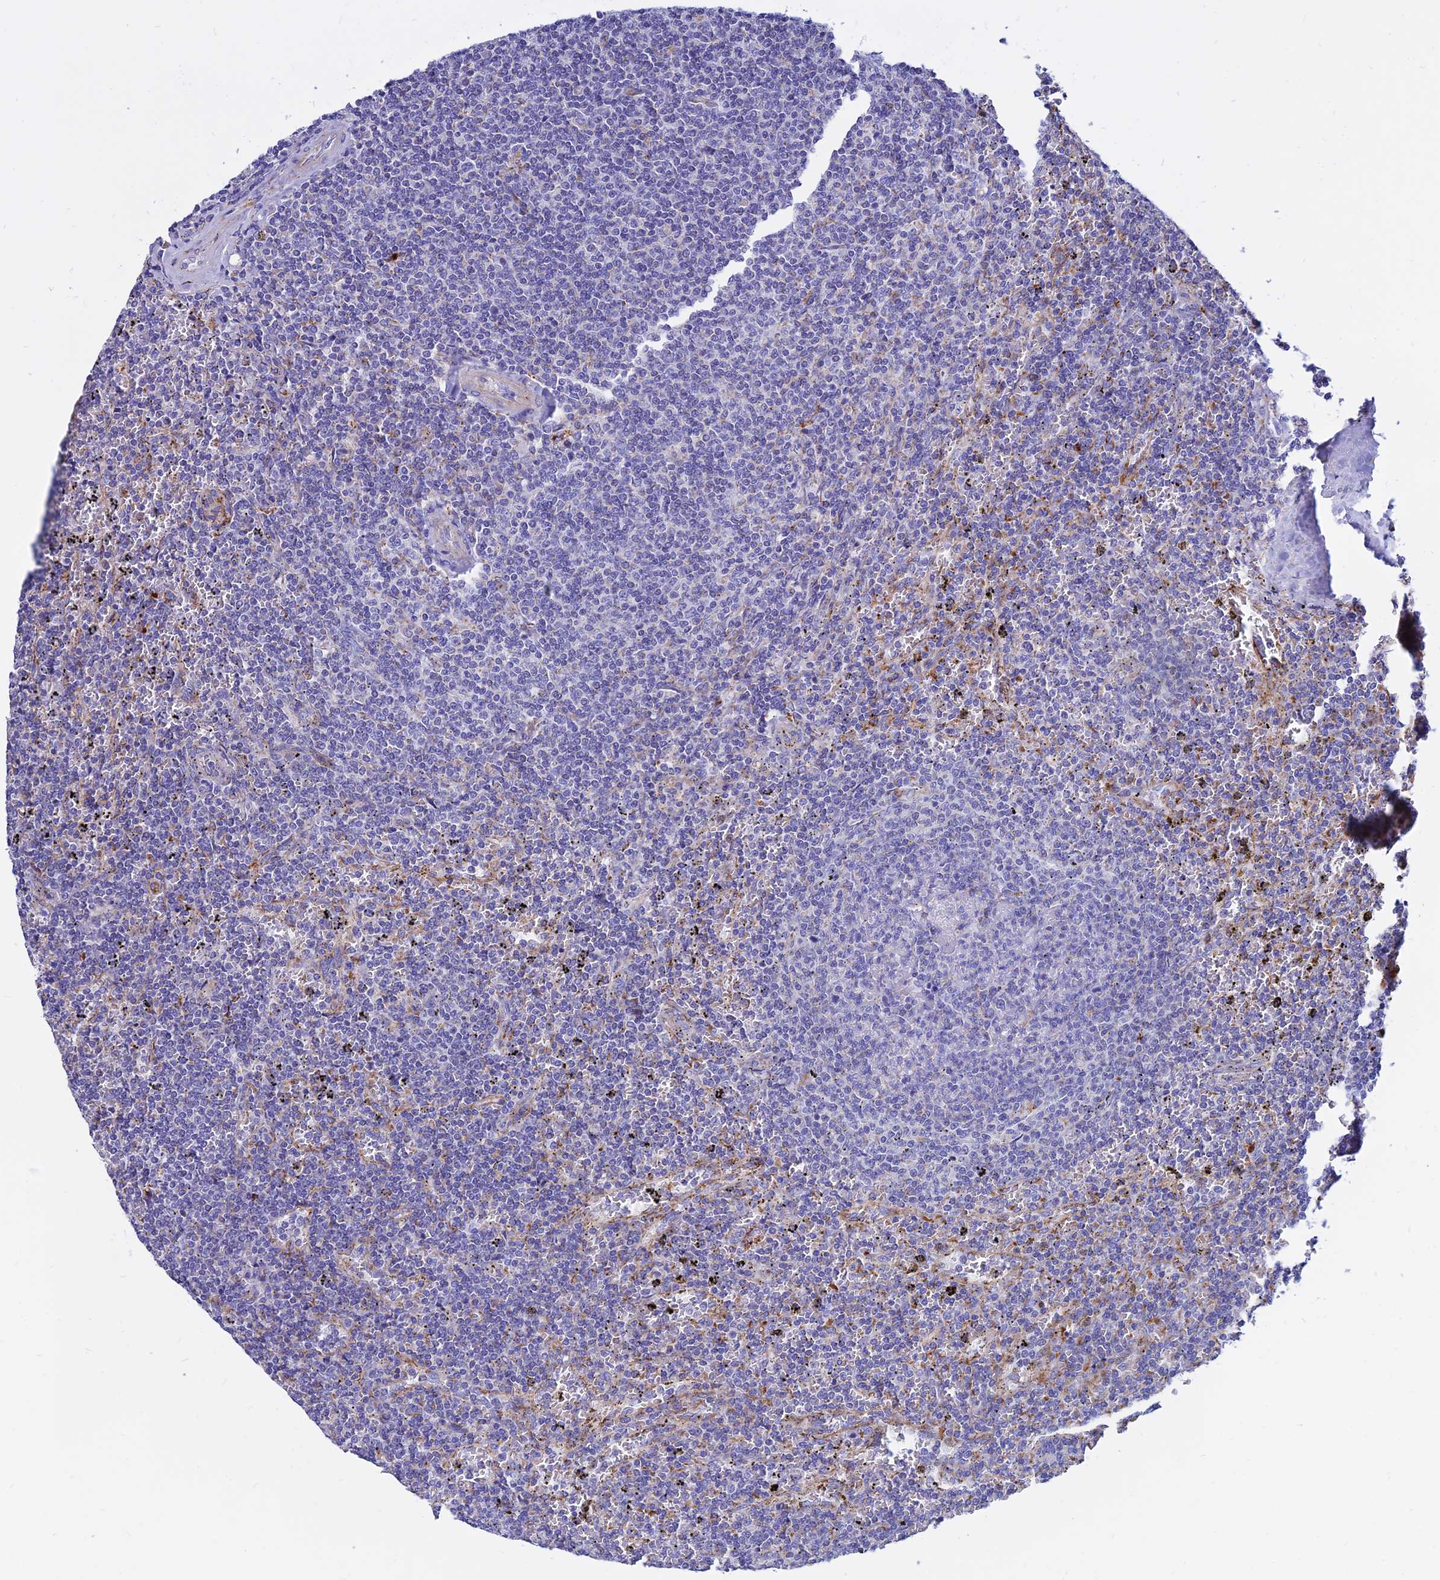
{"staining": {"intensity": "negative", "quantity": "none", "location": "none"}, "tissue": "lymphoma", "cell_type": "Tumor cells", "image_type": "cancer", "snomed": [{"axis": "morphology", "description": "Malignant lymphoma, non-Hodgkin's type, Low grade"}, {"axis": "topography", "description": "Spleen"}], "caption": "A high-resolution micrograph shows immunohistochemistry staining of malignant lymphoma, non-Hodgkin's type (low-grade), which reveals no significant positivity in tumor cells.", "gene": "SPNS1", "patient": {"sex": "female", "age": 50}}